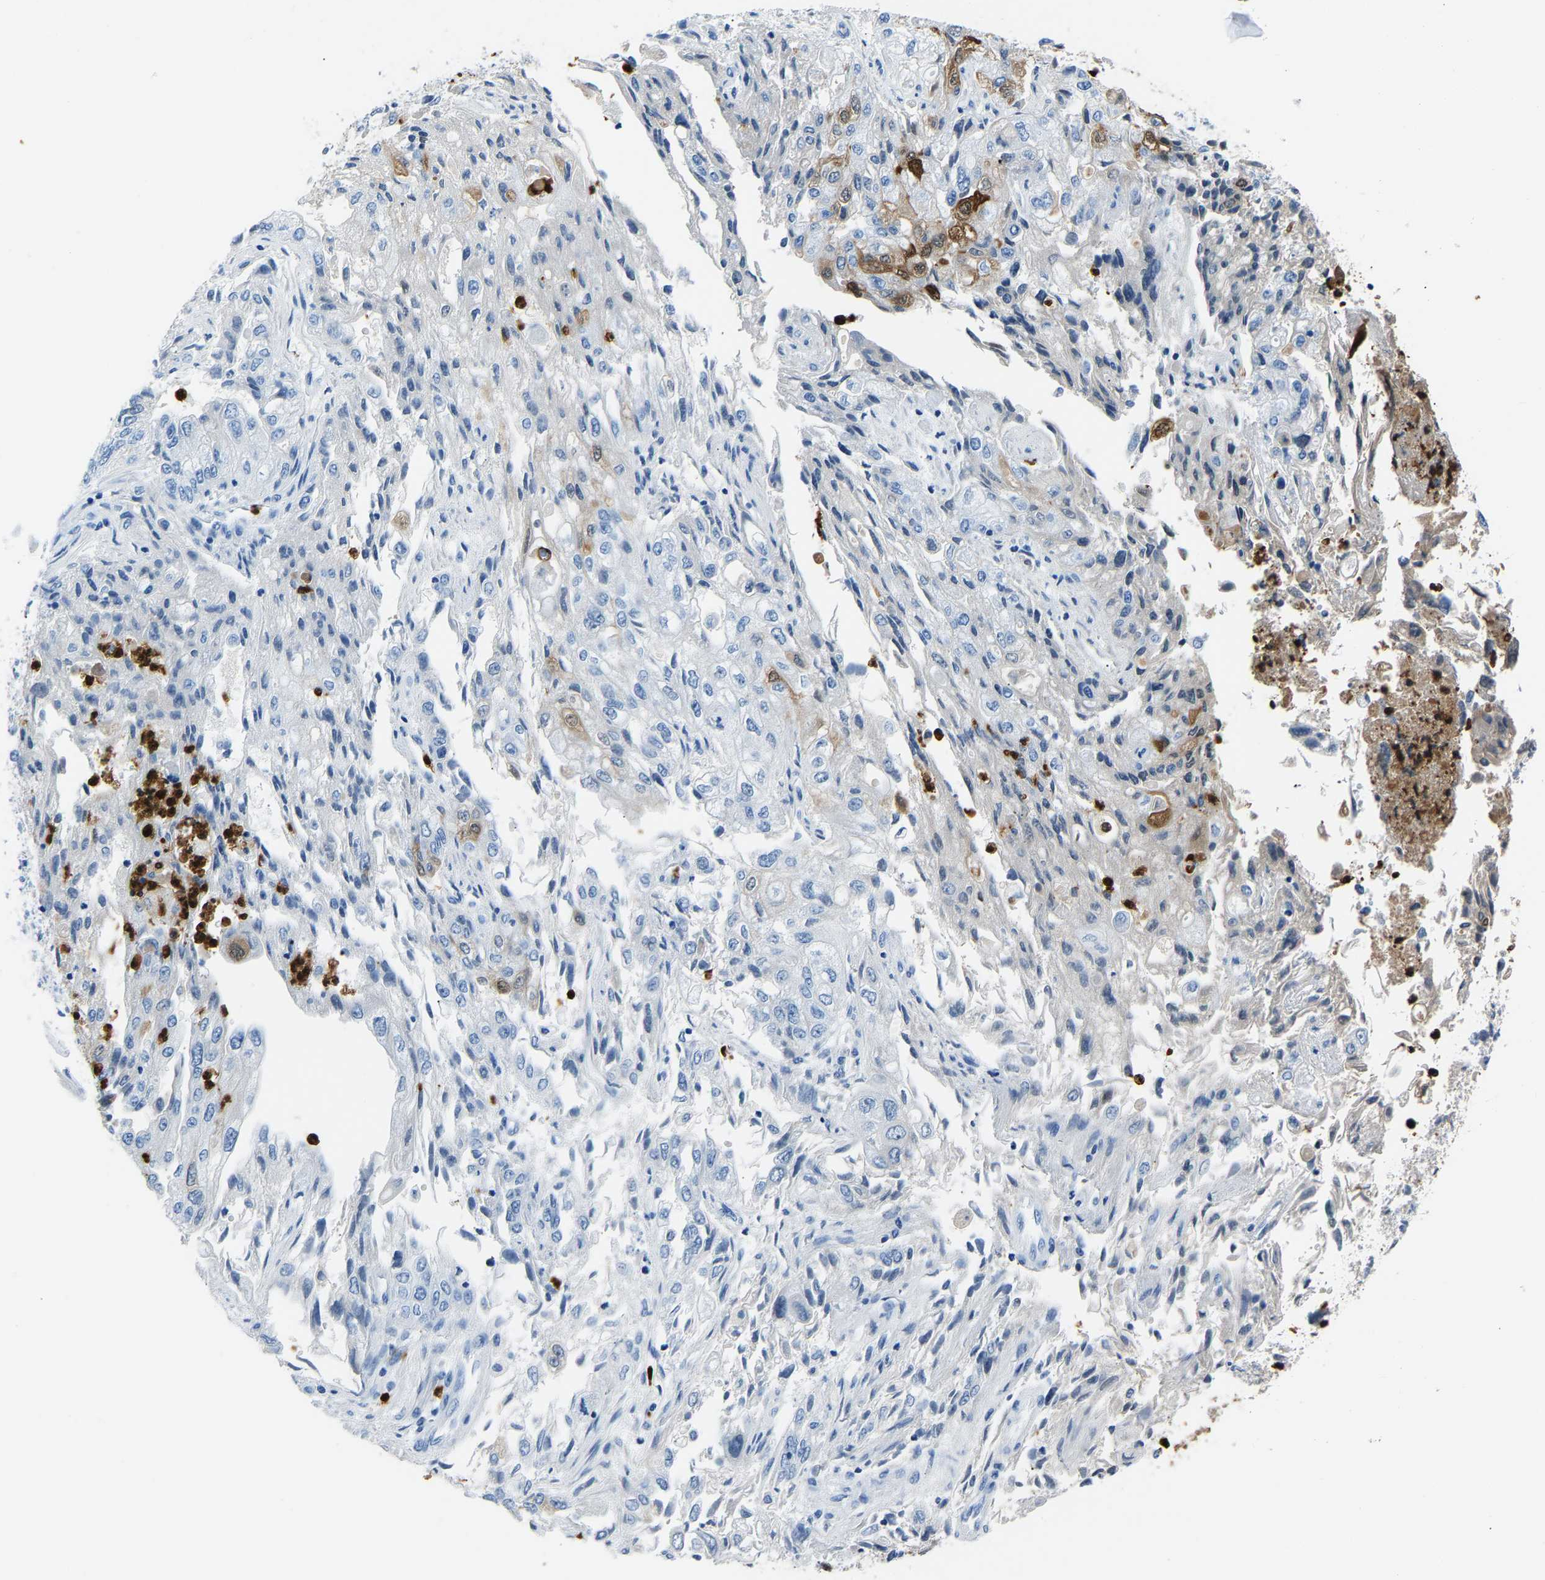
{"staining": {"intensity": "moderate", "quantity": "<25%", "location": "cytoplasmic/membranous"}, "tissue": "endometrial cancer", "cell_type": "Tumor cells", "image_type": "cancer", "snomed": [{"axis": "morphology", "description": "Adenocarcinoma, NOS"}, {"axis": "topography", "description": "Endometrium"}], "caption": "An IHC histopathology image of tumor tissue is shown. Protein staining in brown labels moderate cytoplasmic/membranous positivity in endometrial cancer (adenocarcinoma) within tumor cells.", "gene": "S100P", "patient": {"sex": "female", "age": 49}}